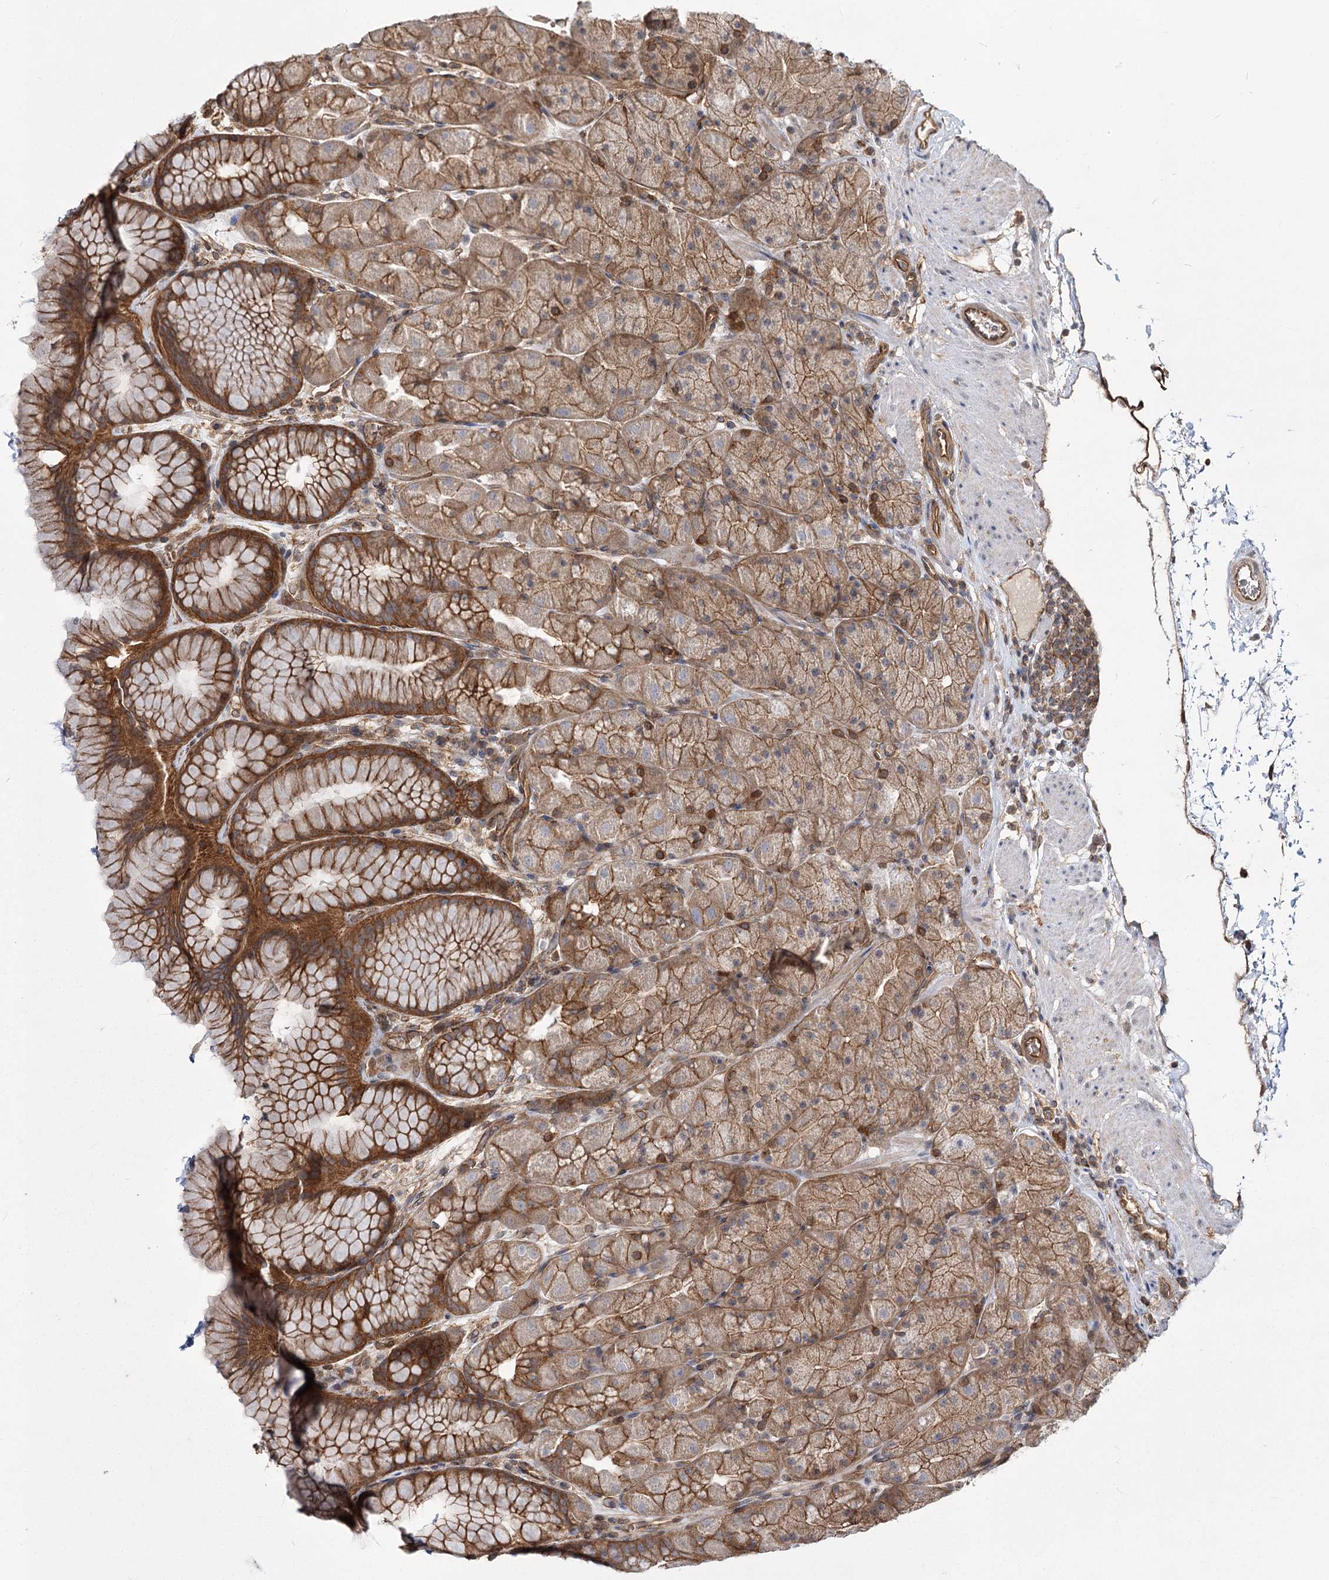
{"staining": {"intensity": "strong", "quantity": ">75%", "location": "cytoplasmic/membranous"}, "tissue": "stomach", "cell_type": "Glandular cells", "image_type": "normal", "snomed": [{"axis": "morphology", "description": "Normal tissue, NOS"}, {"axis": "topography", "description": "Stomach, upper"}, {"axis": "topography", "description": "Stomach, lower"}], "caption": "This micrograph shows immunohistochemistry staining of normal human stomach, with high strong cytoplasmic/membranous positivity in about >75% of glandular cells.", "gene": "IQSEC1", "patient": {"sex": "male", "age": 67}}